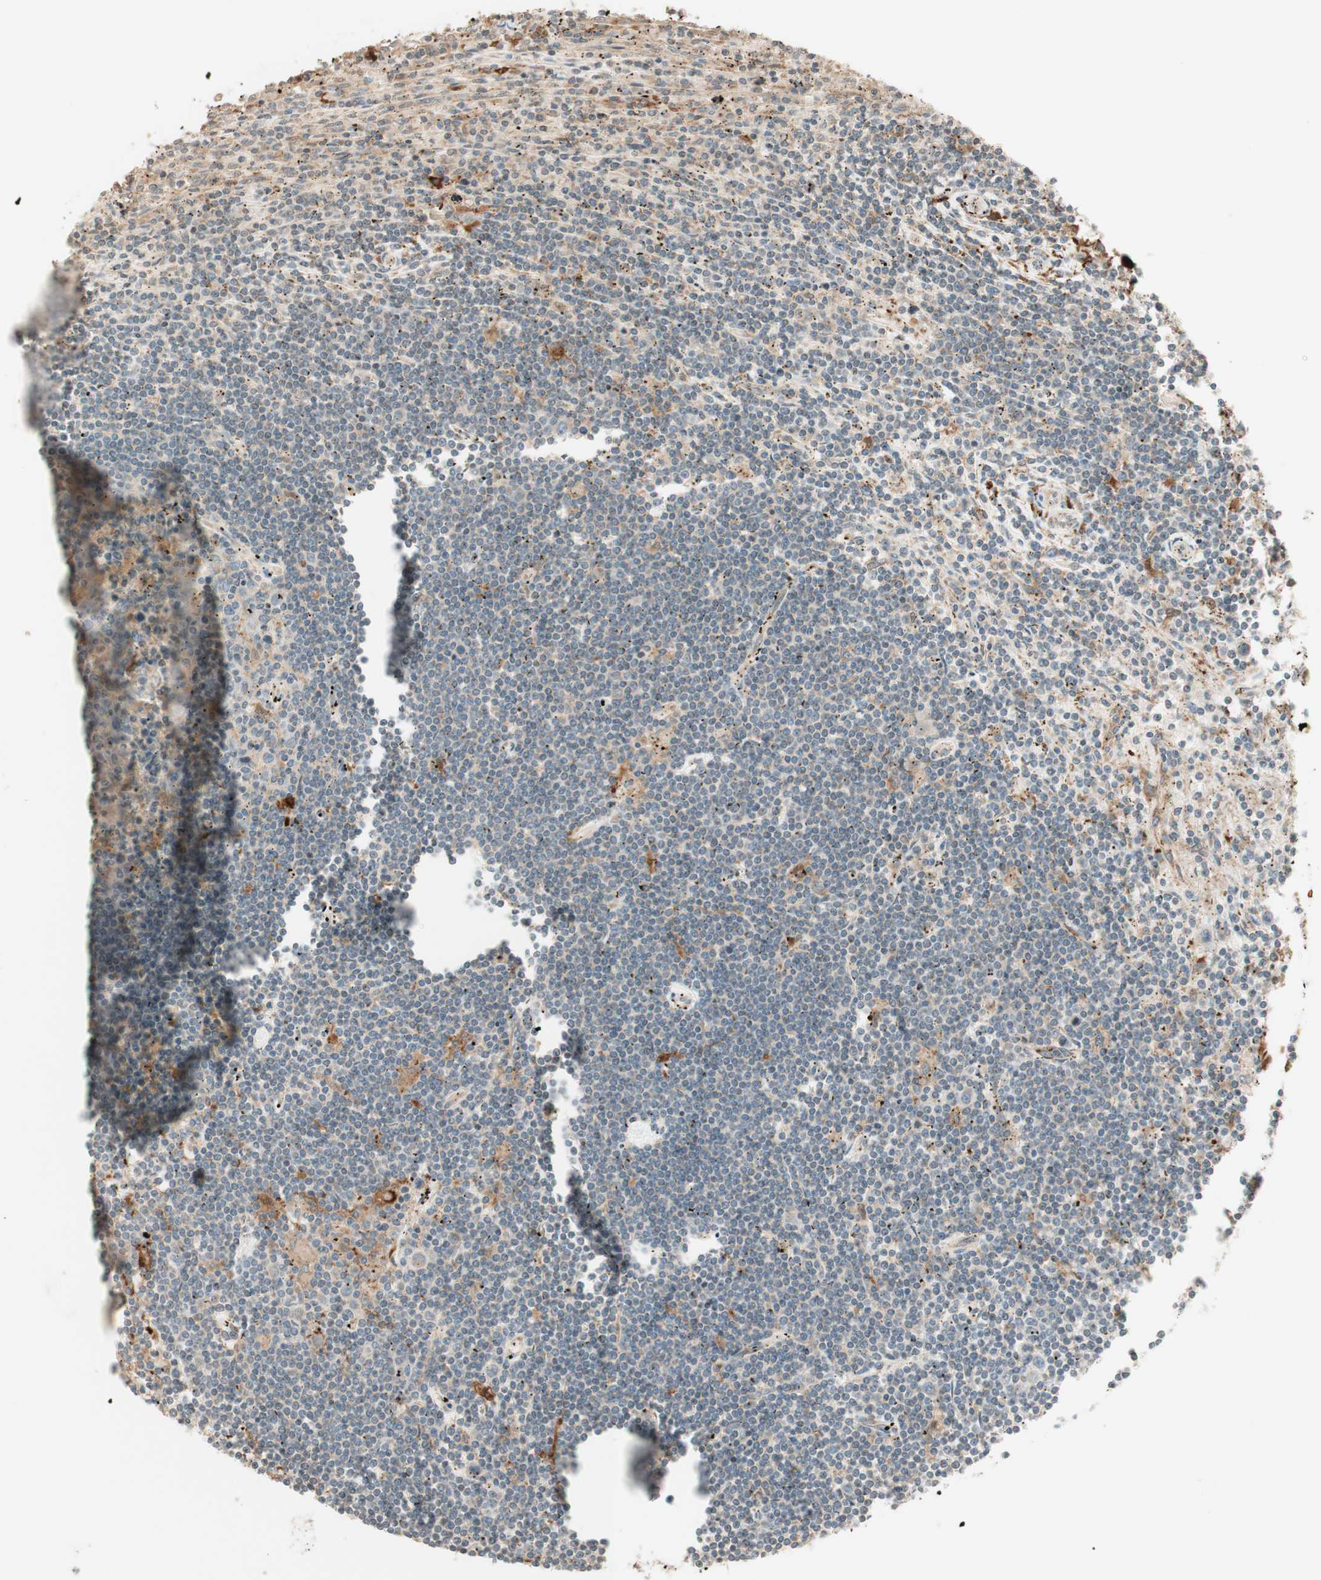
{"staining": {"intensity": "negative", "quantity": "none", "location": "none"}, "tissue": "lymphoma", "cell_type": "Tumor cells", "image_type": "cancer", "snomed": [{"axis": "morphology", "description": "Malignant lymphoma, non-Hodgkin's type, Low grade"}, {"axis": "topography", "description": "Spleen"}], "caption": "This is an IHC histopathology image of lymphoma. There is no expression in tumor cells.", "gene": "CLCN2", "patient": {"sex": "male", "age": 76}}